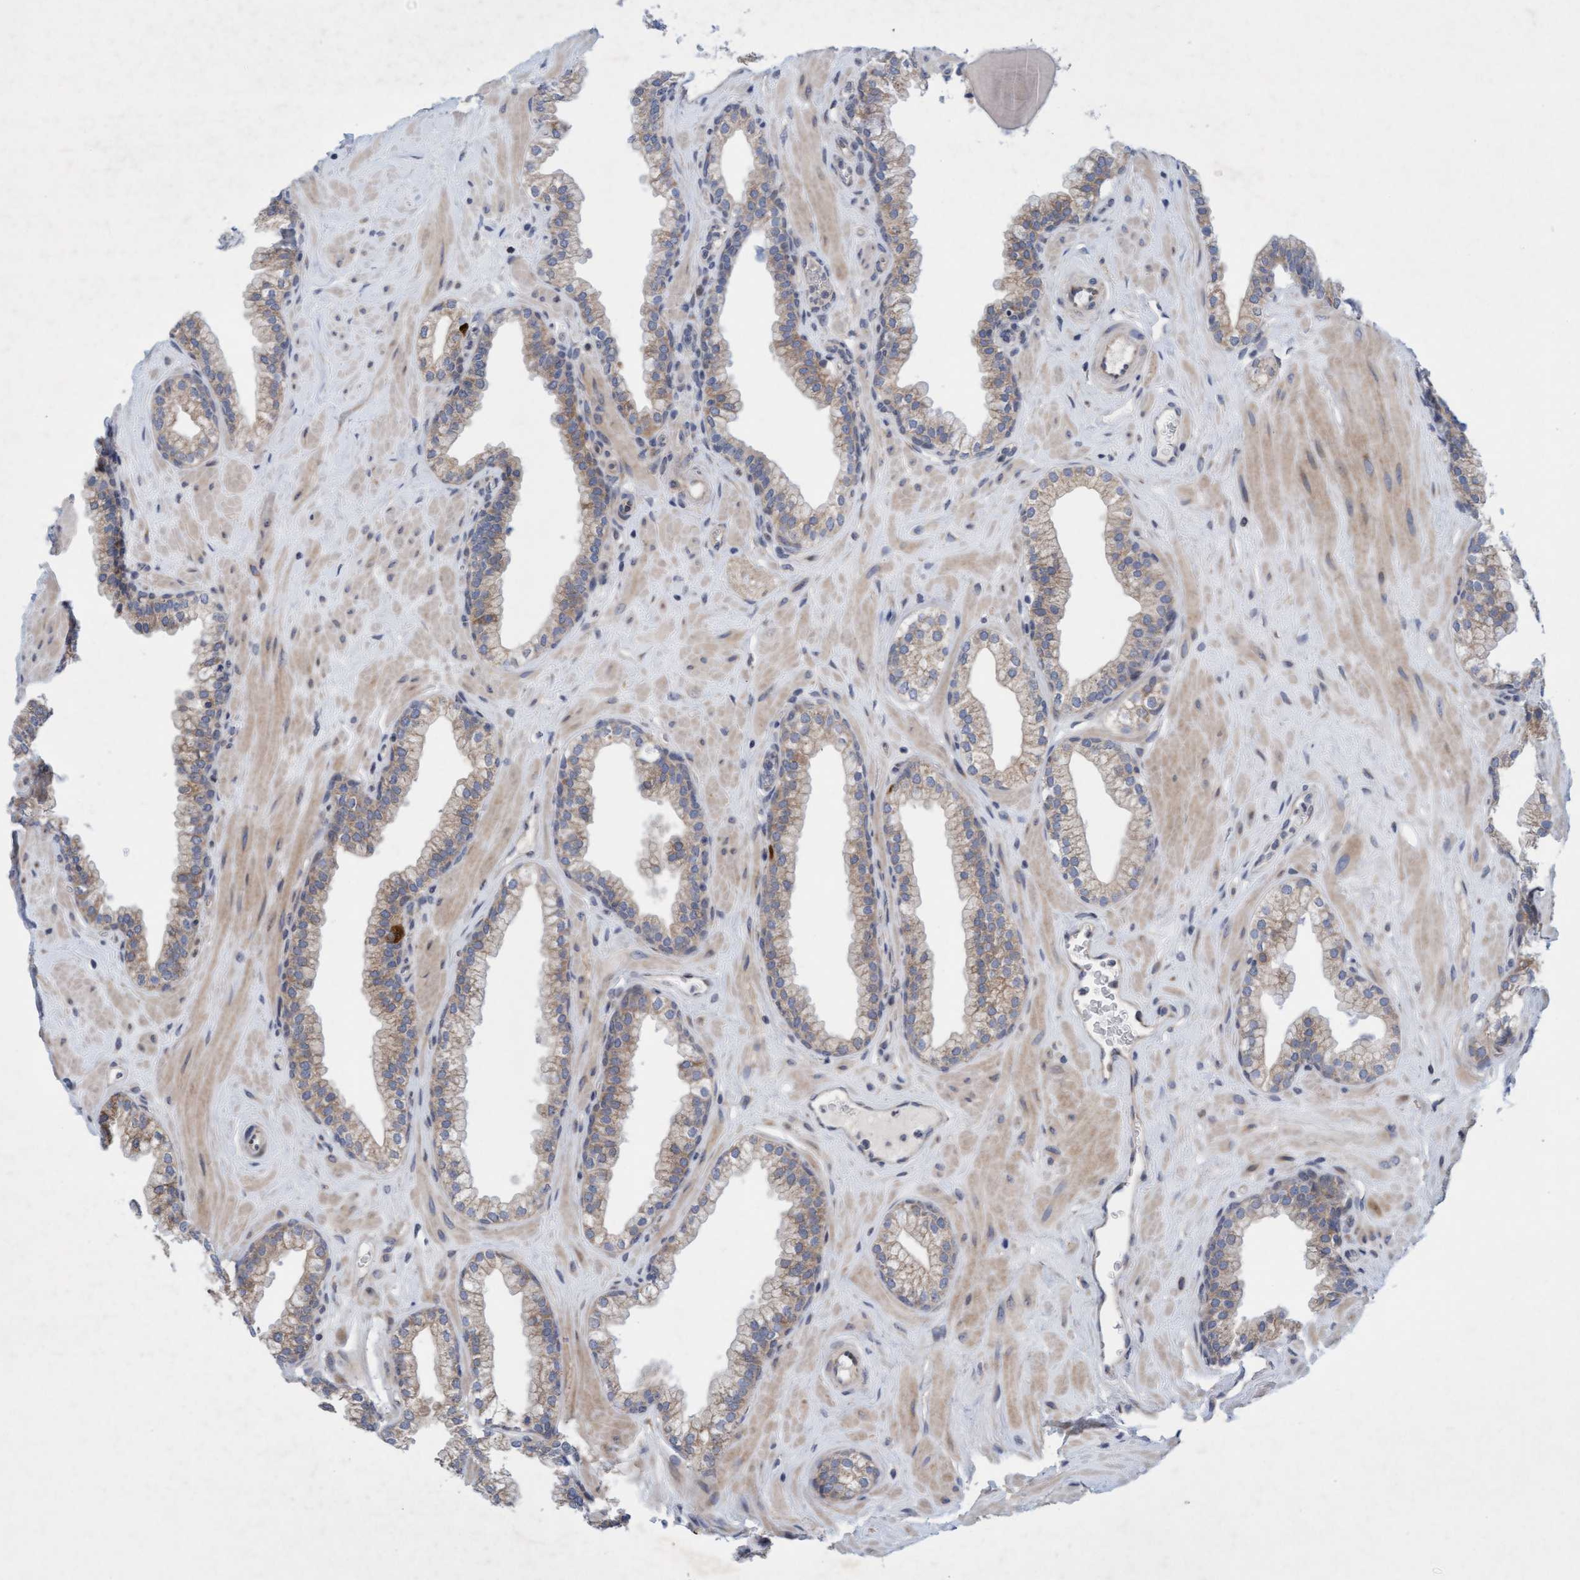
{"staining": {"intensity": "weak", "quantity": ">75%", "location": "cytoplasmic/membranous"}, "tissue": "prostate", "cell_type": "Glandular cells", "image_type": "normal", "snomed": [{"axis": "morphology", "description": "Normal tissue, NOS"}, {"axis": "morphology", "description": "Urothelial carcinoma, Low grade"}, {"axis": "topography", "description": "Urinary bladder"}, {"axis": "topography", "description": "Prostate"}], "caption": "A histopathology image showing weak cytoplasmic/membranous expression in about >75% of glandular cells in normal prostate, as visualized by brown immunohistochemical staining.", "gene": "DDHD2", "patient": {"sex": "male", "age": 60}}